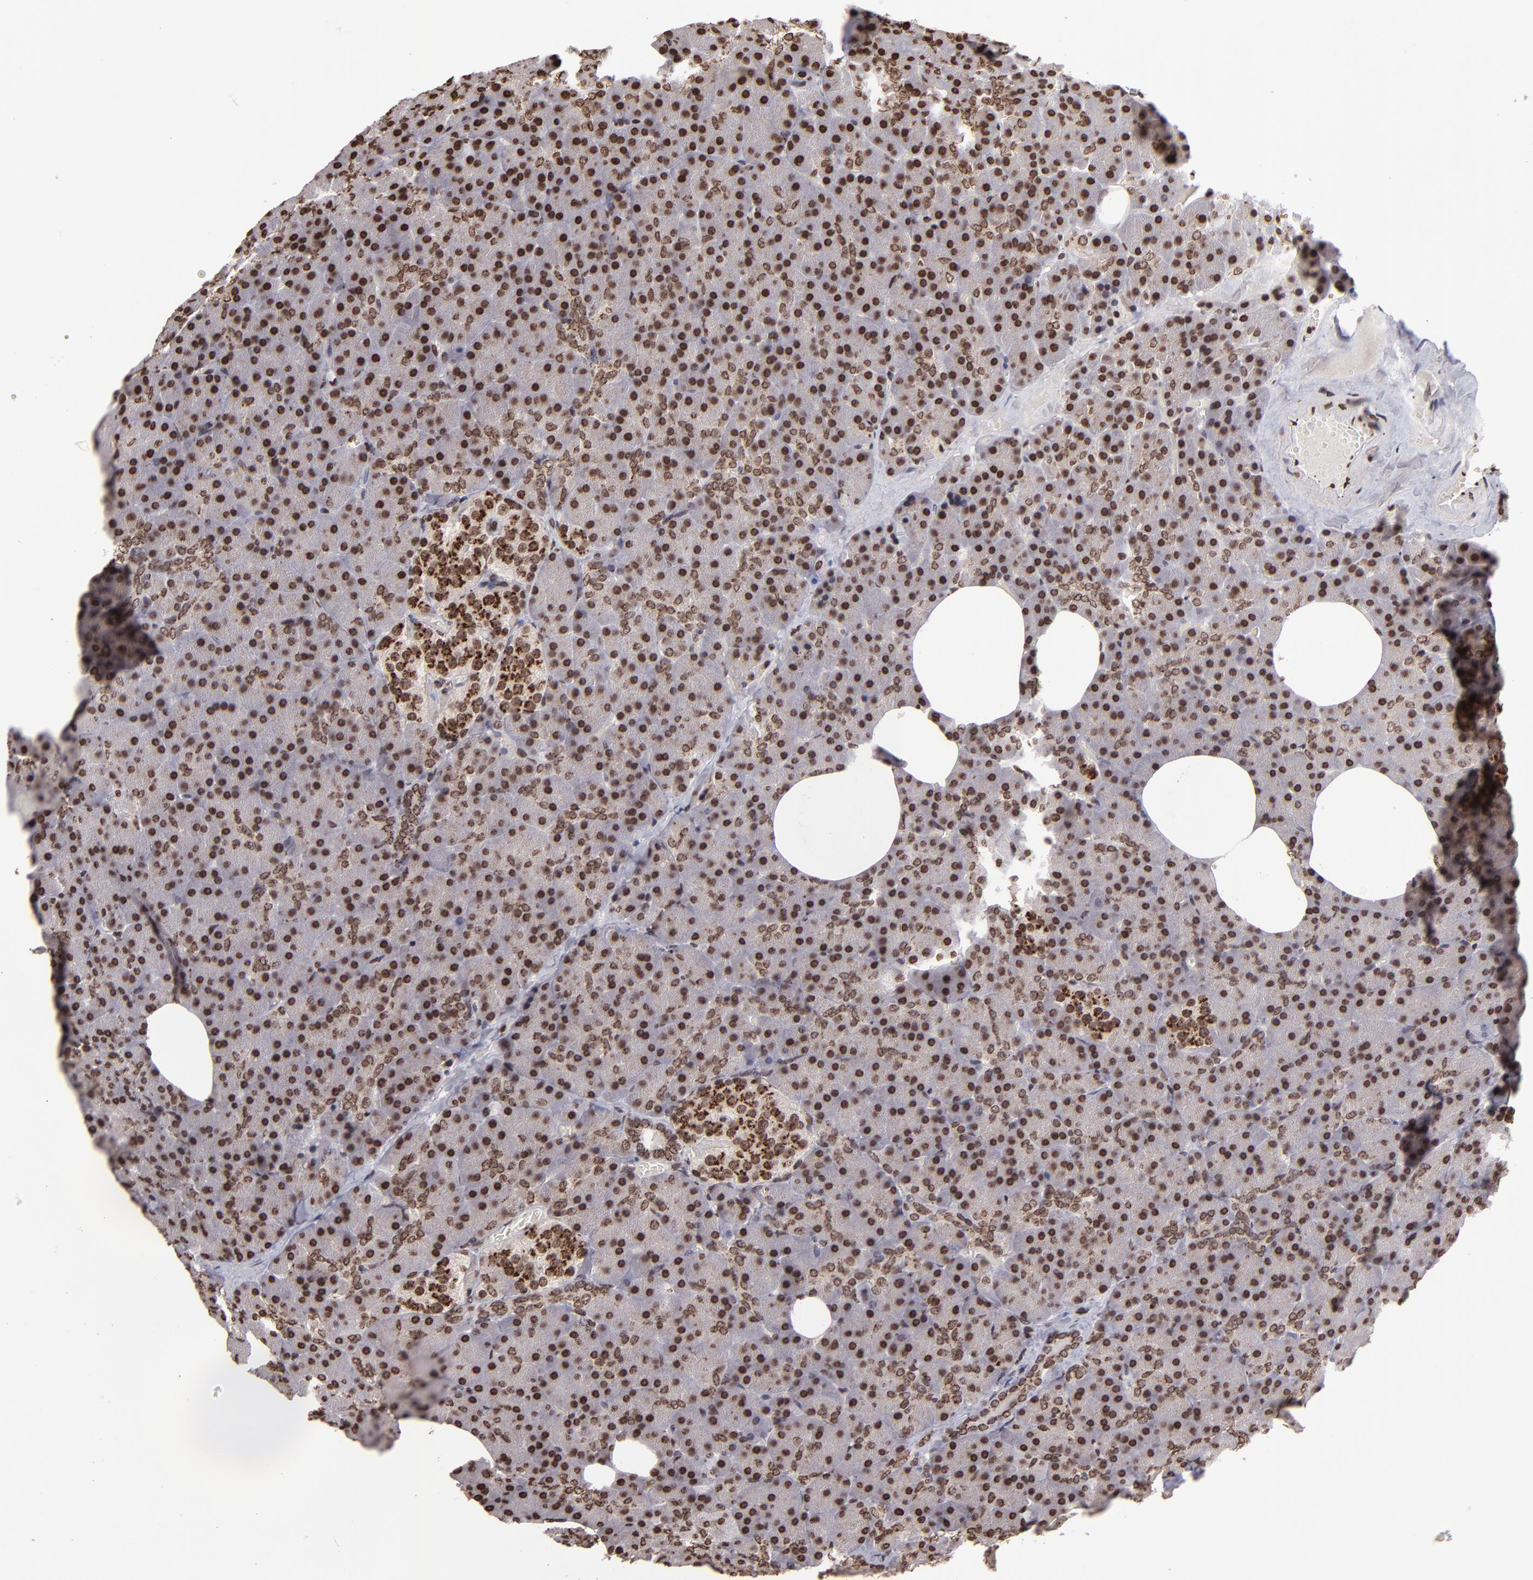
{"staining": {"intensity": "moderate", "quantity": ">75%", "location": "cytoplasmic/membranous,nuclear"}, "tissue": "carcinoid", "cell_type": "Tumor cells", "image_type": "cancer", "snomed": [{"axis": "morphology", "description": "Normal tissue, NOS"}, {"axis": "morphology", "description": "Carcinoid, malignant, NOS"}, {"axis": "topography", "description": "Pancreas"}], "caption": "Tumor cells show medium levels of moderate cytoplasmic/membranous and nuclear positivity in about >75% of cells in malignant carcinoid.", "gene": "CSDC2", "patient": {"sex": "female", "age": 35}}